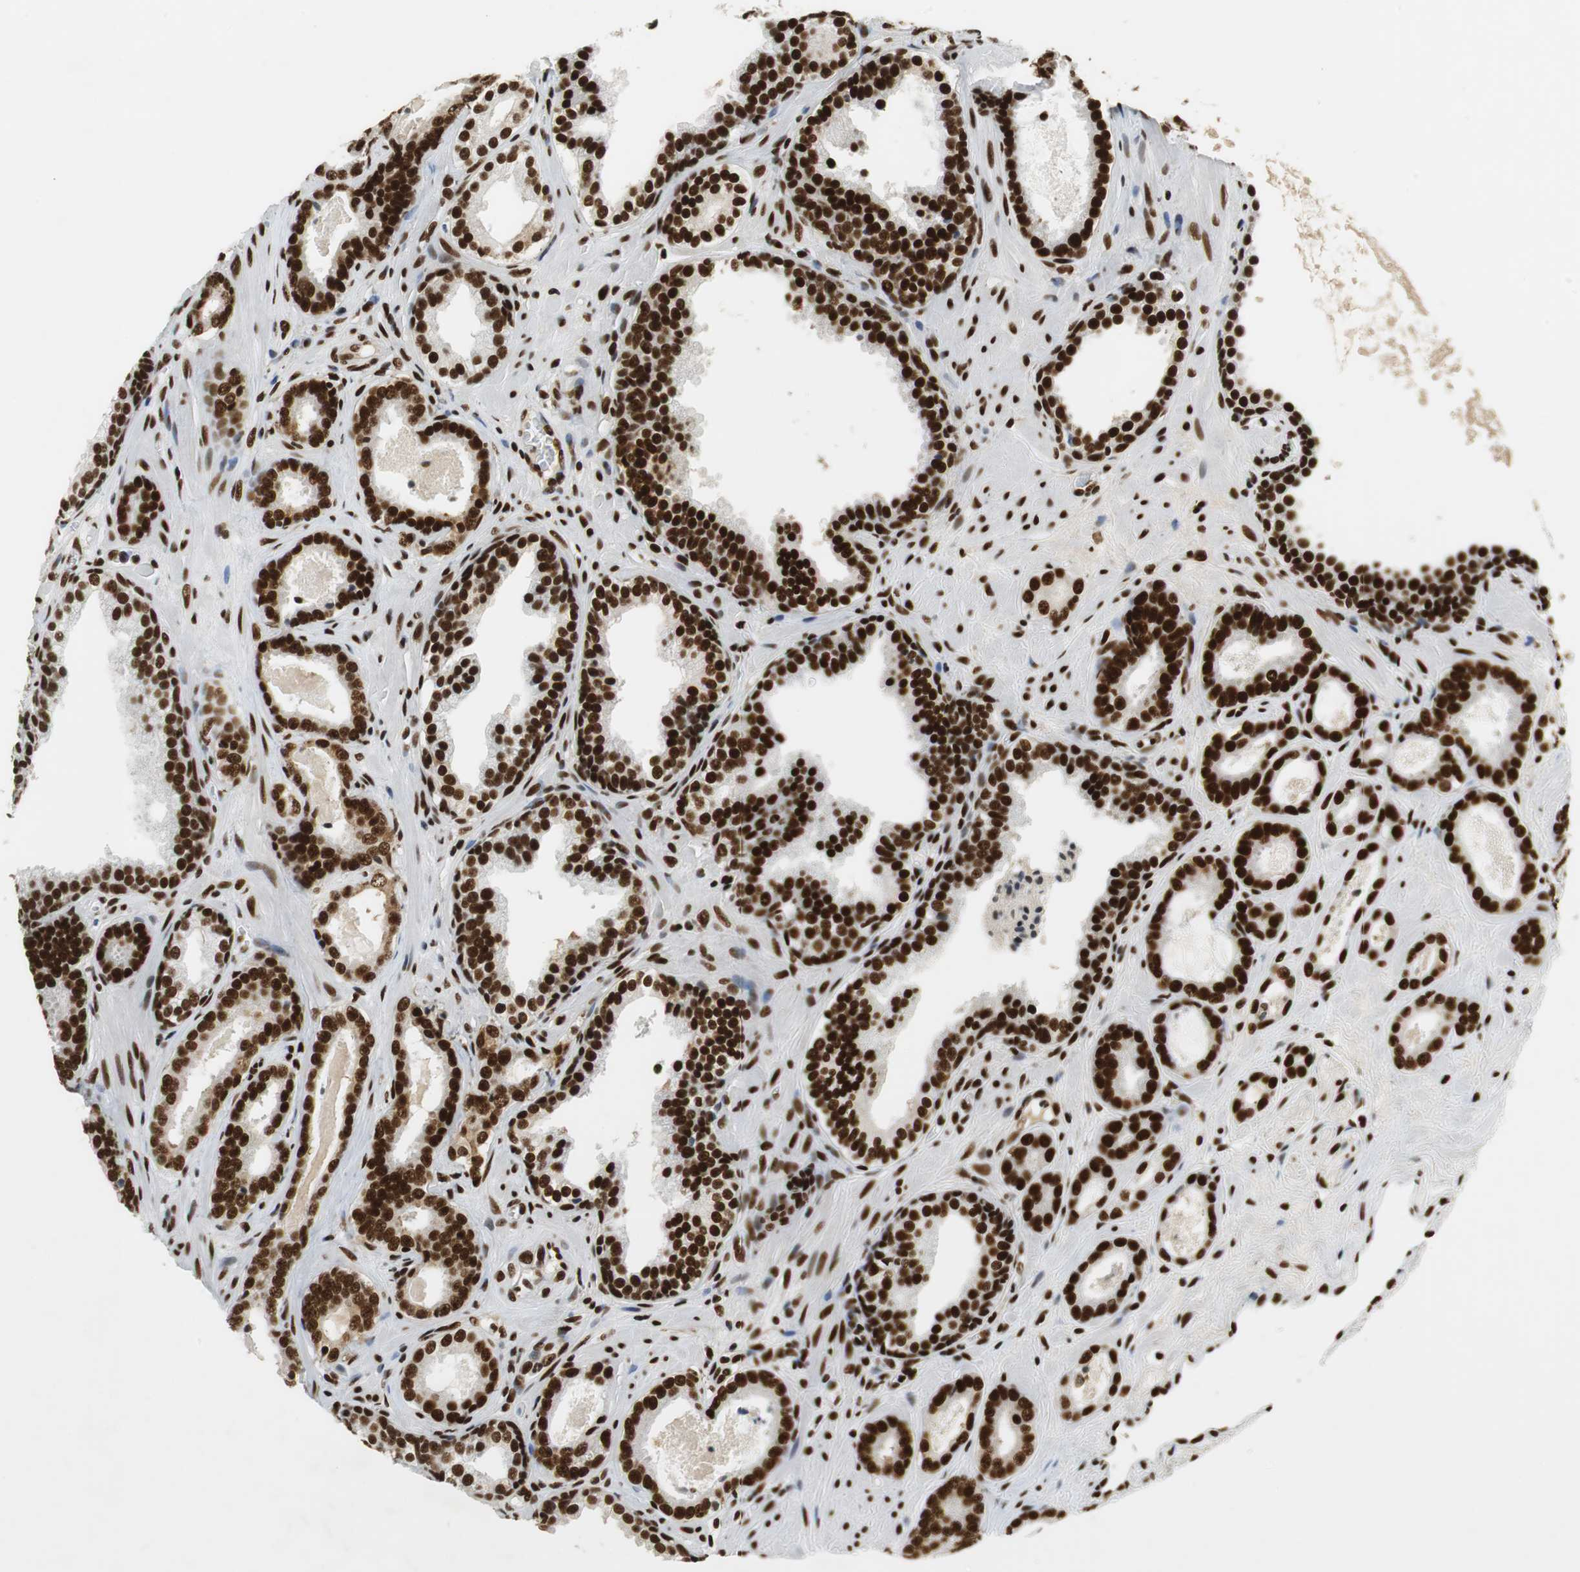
{"staining": {"intensity": "strong", "quantity": ">75%", "location": "nuclear"}, "tissue": "prostate cancer", "cell_type": "Tumor cells", "image_type": "cancer", "snomed": [{"axis": "morphology", "description": "Adenocarcinoma, Low grade"}, {"axis": "topography", "description": "Prostate"}], "caption": "This image exhibits immunohistochemistry (IHC) staining of prostate cancer, with high strong nuclear staining in about >75% of tumor cells.", "gene": "PRKDC", "patient": {"sex": "male", "age": 57}}